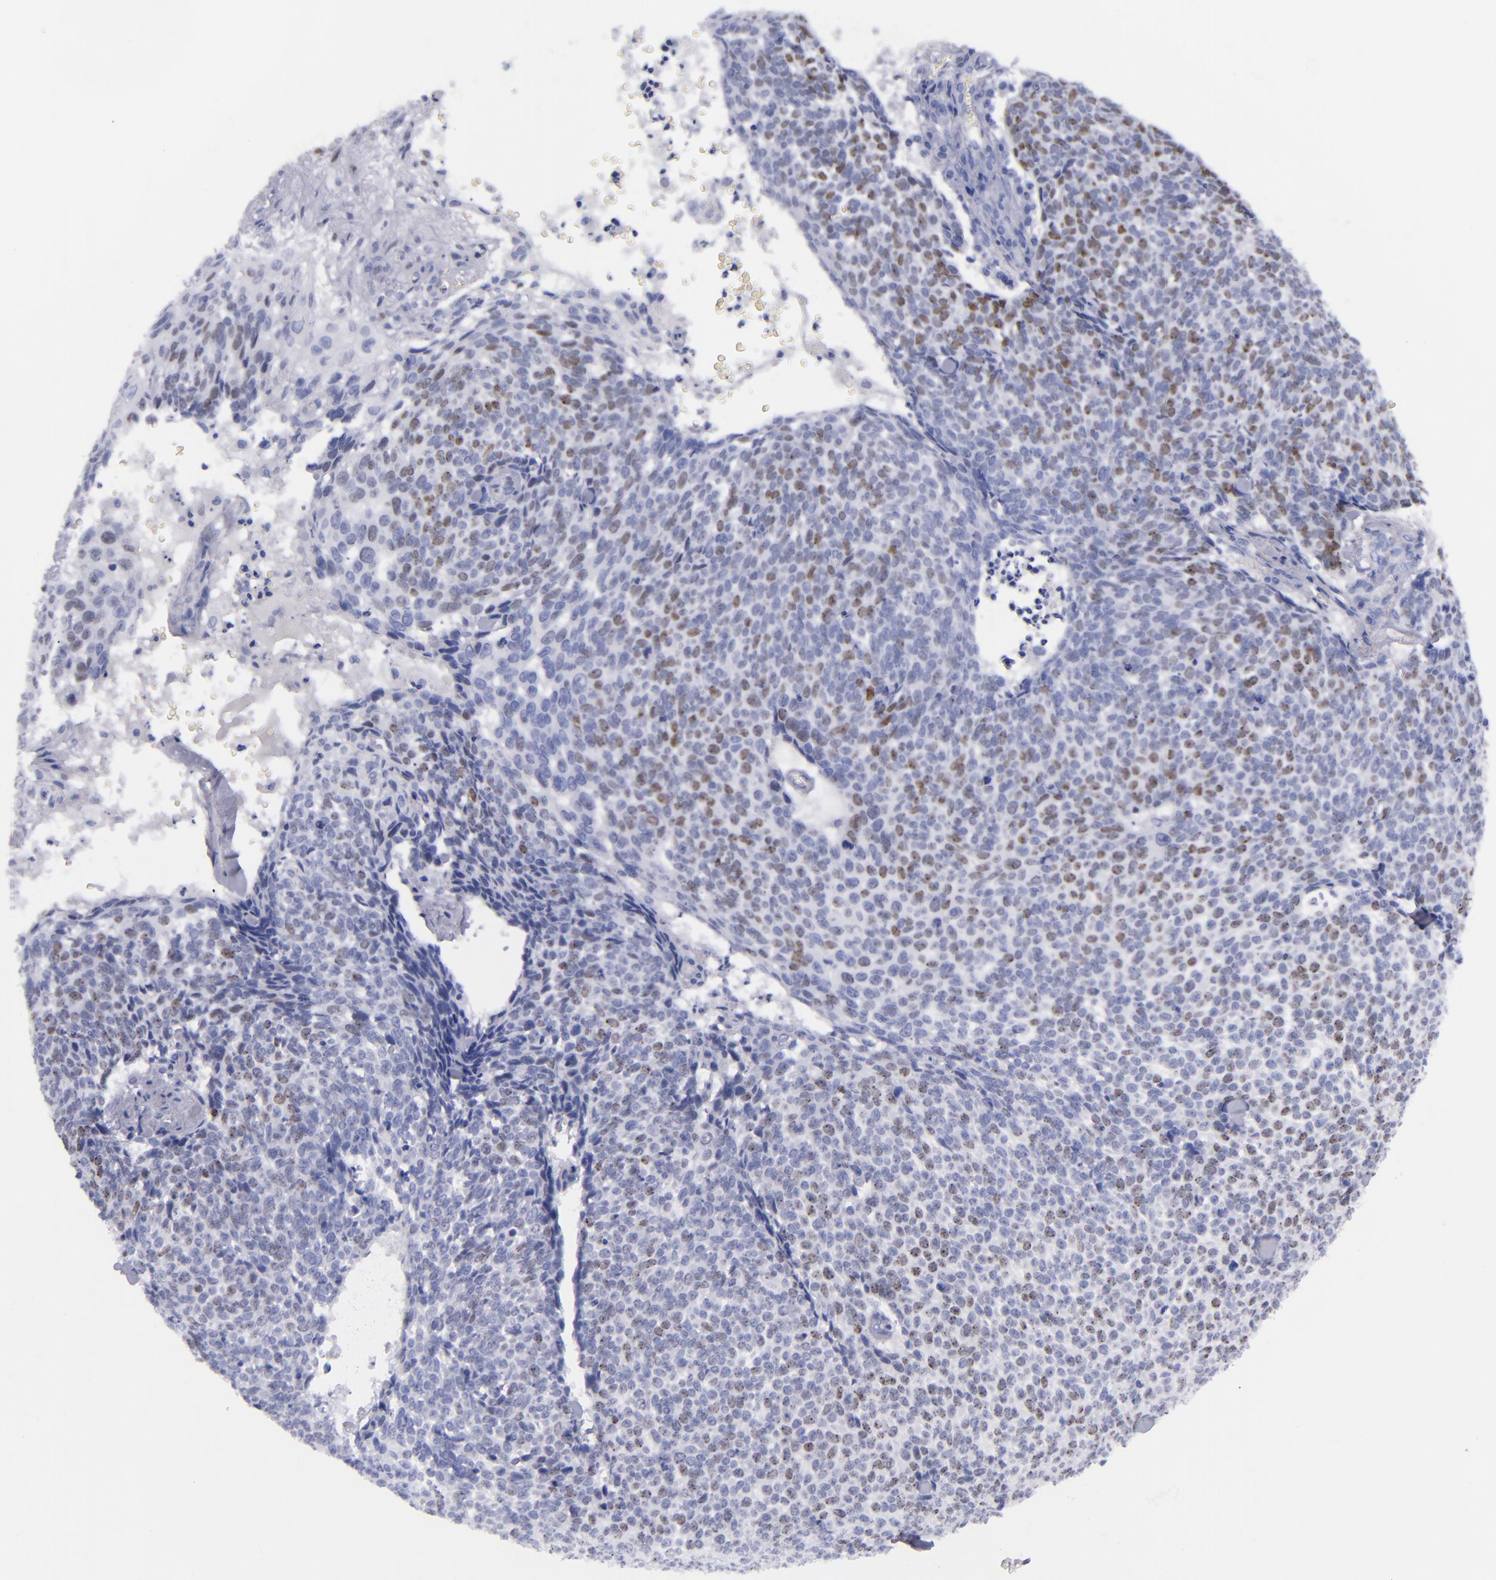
{"staining": {"intensity": "moderate", "quantity": "25%-75%", "location": "nuclear"}, "tissue": "skin cancer", "cell_type": "Tumor cells", "image_type": "cancer", "snomed": [{"axis": "morphology", "description": "Basal cell carcinoma"}, {"axis": "topography", "description": "Skin"}], "caption": "There is medium levels of moderate nuclear expression in tumor cells of skin cancer, as demonstrated by immunohistochemical staining (brown color).", "gene": "MCM7", "patient": {"sex": "female", "age": 89}}